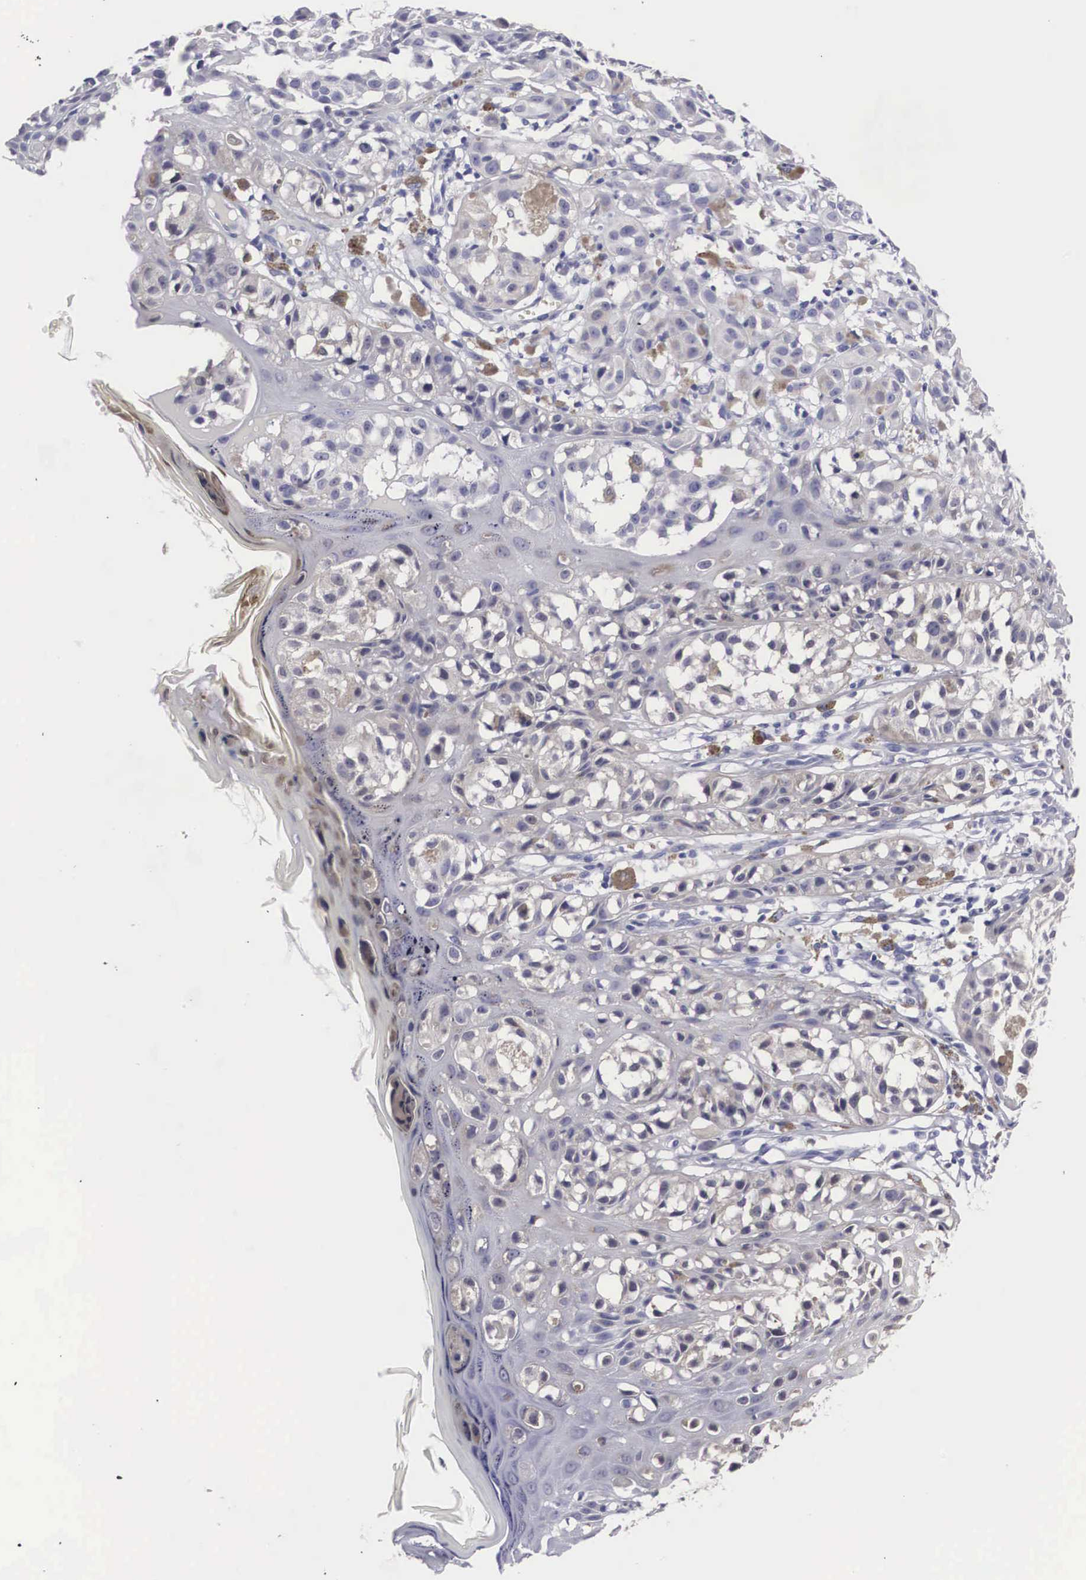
{"staining": {"intensity": "negative", "quantity": "none", "location": "none"}, "tissue": "melanoma", "cell_type": "Tumor cells", "image_type": "cancer", "snomed": [{"axis": "morphology", "description": "Malignant melanoma, NOS"}, {"axis": "topography", "description": "Skin"}], "caption": "The image displays no staining of tumor cells in melanoma.", "gene": "ARMCX3", "patient": {"sex": "female", "age": 52}}